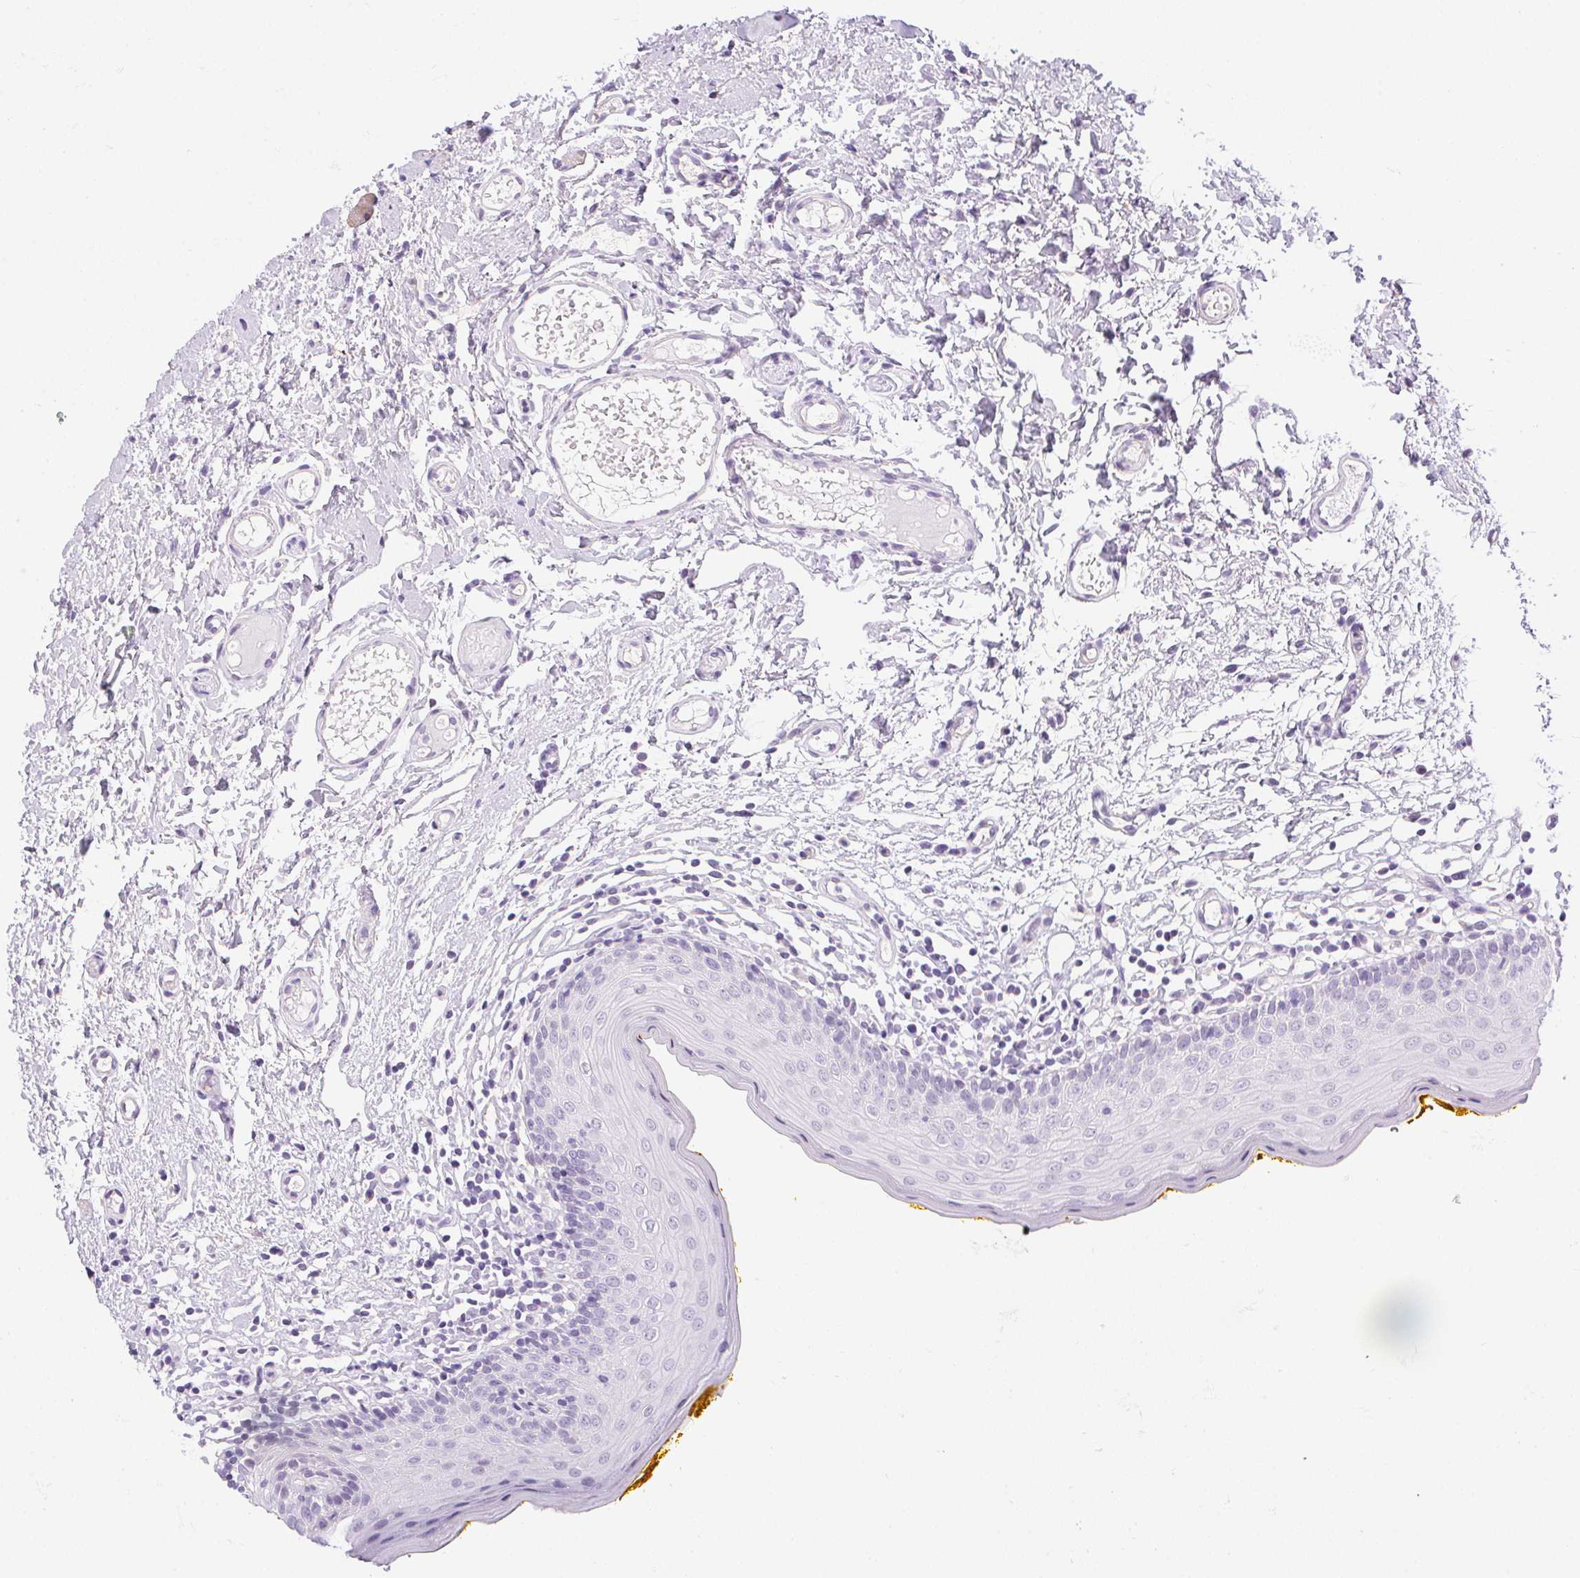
{"staining": {"intensity": "negative", "quantity": "none", "location": "none"}, "tissue": "oral mucosa", "cell_type": "Squamous epithelial cells", "image_type": "normal", "snomed": [{"axis": "morphology", "description": "Normal tissue, NOS"}, {"axis": "topography", "description": "Oral tissue"}, {"axis": "topography", "description": "Tounge, NOS"}], "caption": "Protein analysis of unremarkable oral mucosa demonstrates no significant staining in squamous epithelial cells. (DAB immunohistochemistry (IHC) visualized using brightfield microscopy, high magnification).", "gene": "PRL", "patient": {"sex": "female", "age": 58}}